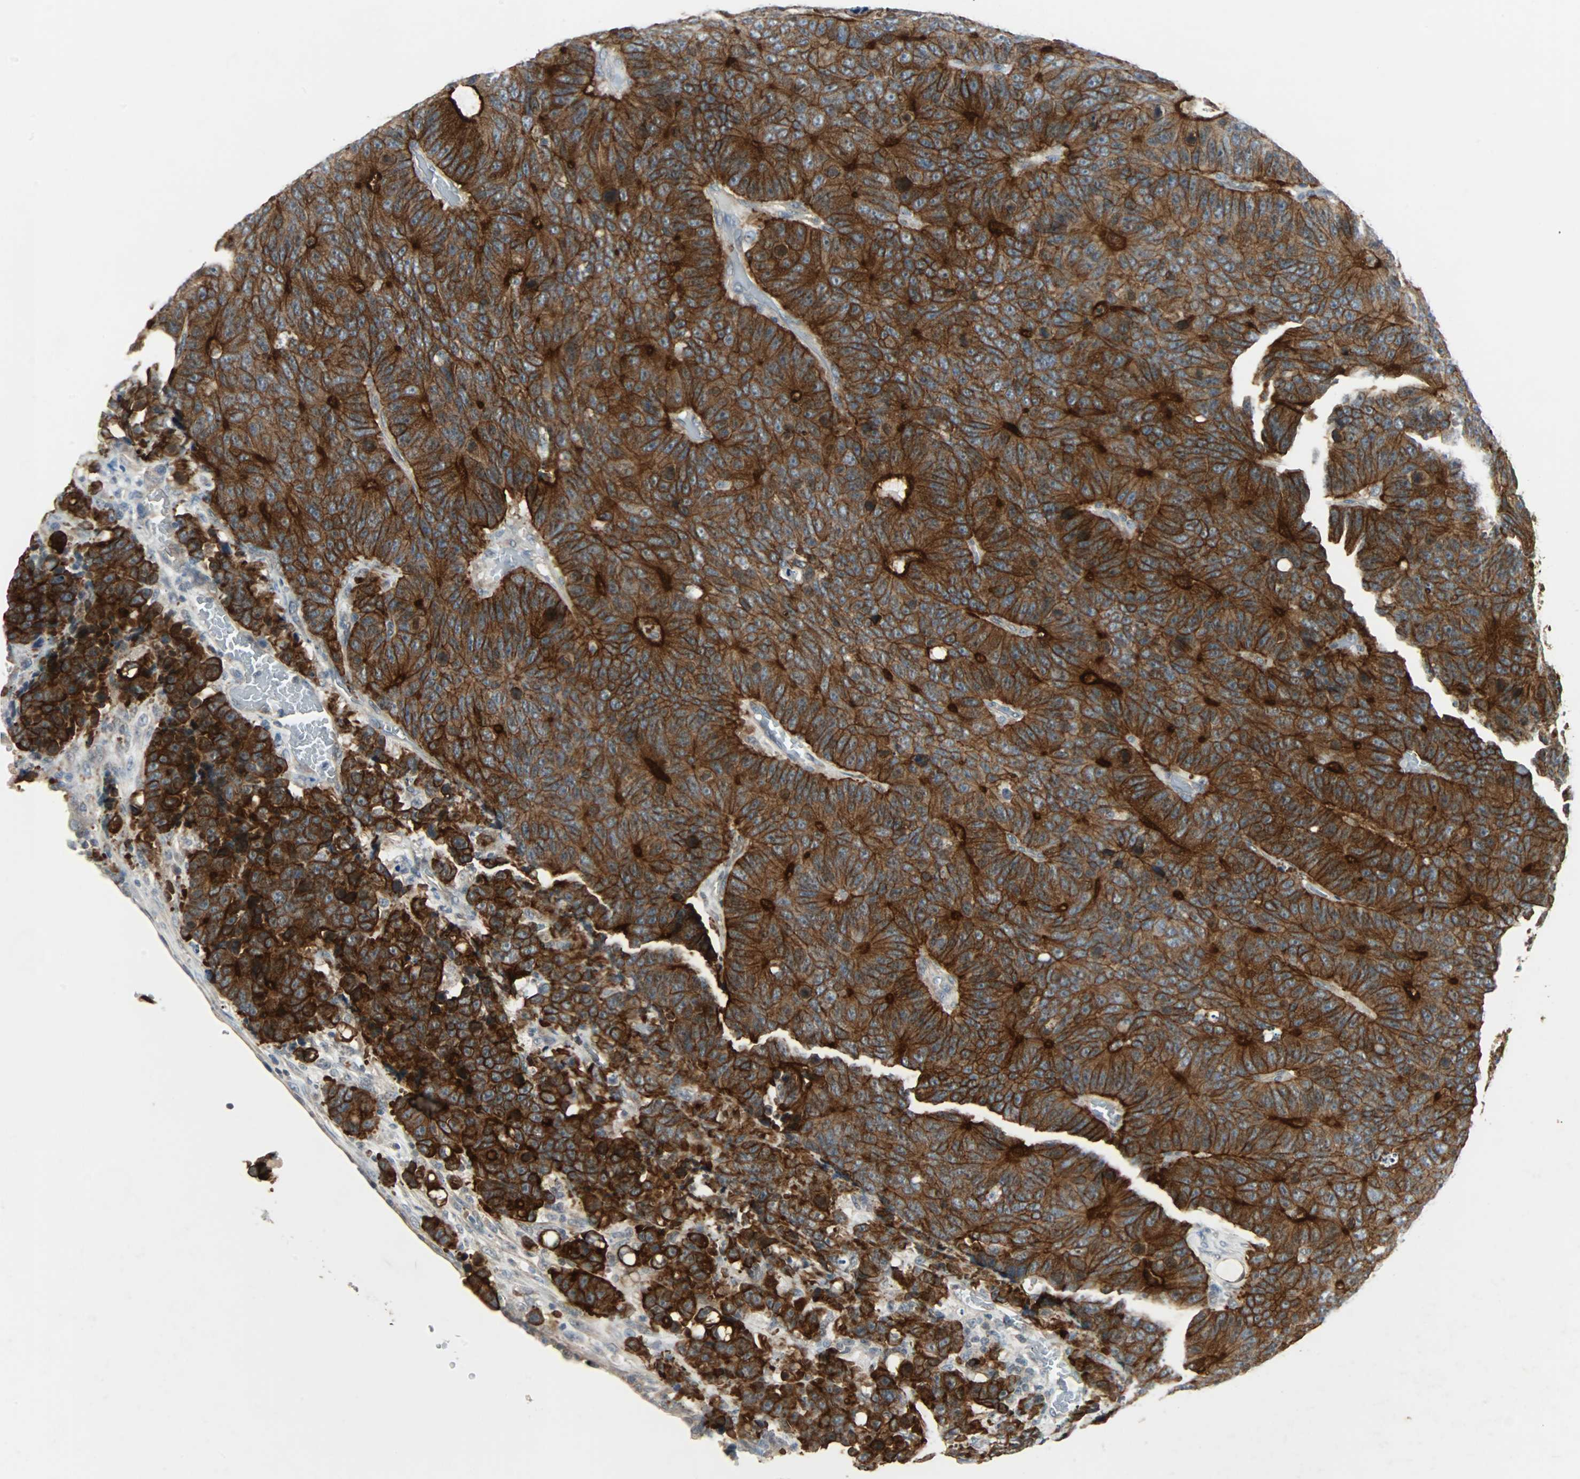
{"staining": {"intensity": "strong", "quantity": ">75%", "location": "cytoplasmic/membranous"}, "tissue": "colorectal cancer", "cell_type": "Tumor cells", "image_type": "cancer", "snomed": [{"axis": "morphology", "description": "Adenocarcinoma, NOS"}, {"axis": "topography", "description": "Colon"}], "caption": "Human adenocarcinoma (colorectal) stained with a protein marker reveals strong staining in tumor cells.", "gene": "CMC2", "patient": {"sex": "female", "age": 86}}